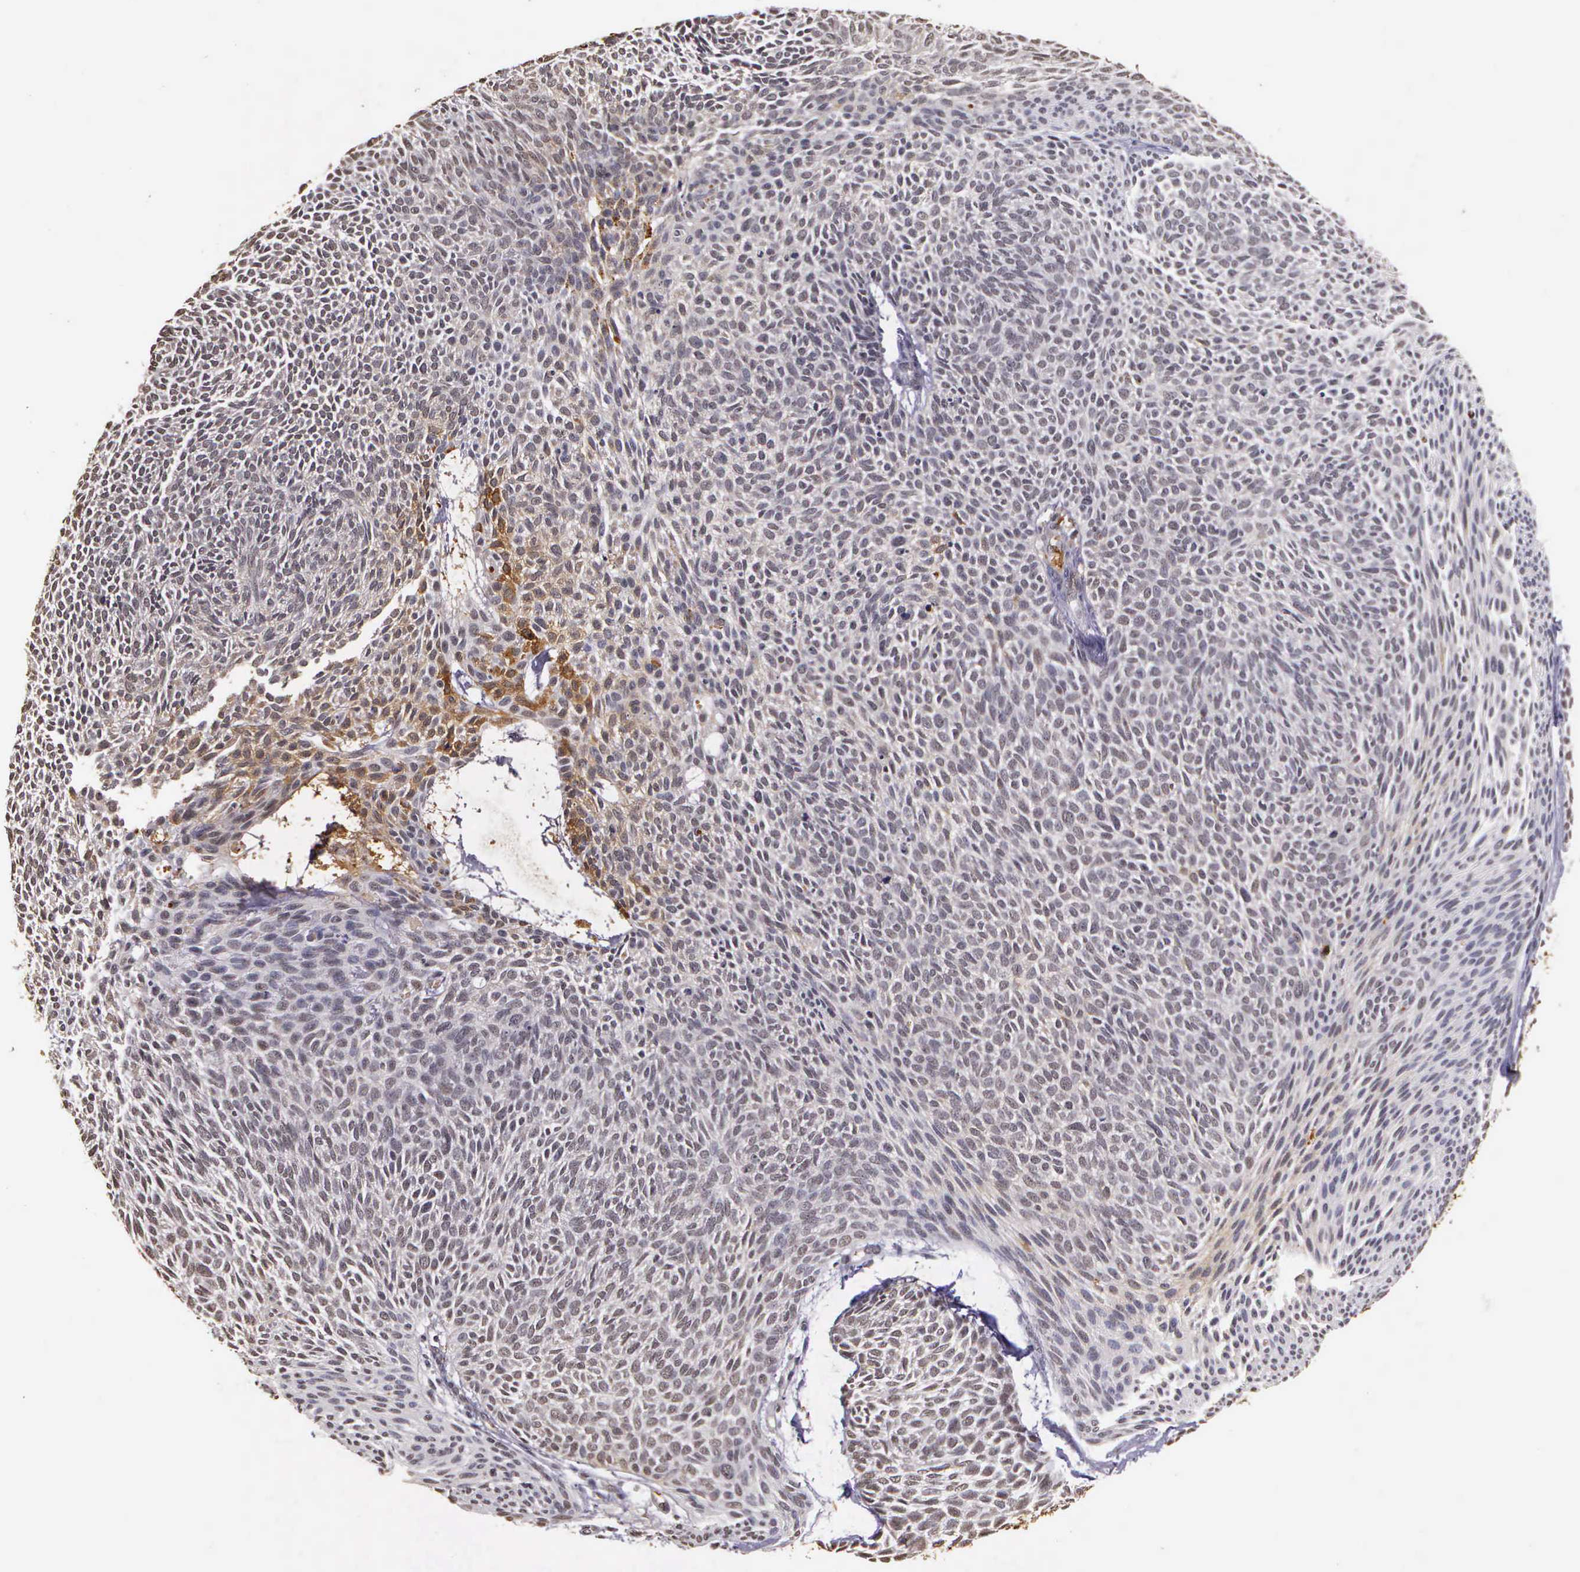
{"staining": {"intensity": "negative", "quantity": "none", "location": "none"}, "tissue": "skin cancer", "cell_type": "Tumor cells", "image_type": "cancer", "snomed": [{"axis": "morphology", "description": "Basal cell carcinoma"}, {"axis": "topography", "description": "Skin"}], "caption": "A histopathology image of basal cell carcinoma (skin) stained for a protein shows no brown staining in tumor cells.", "gene": "ARMCX5", "patient": {"sex": "male", "age": 84}}